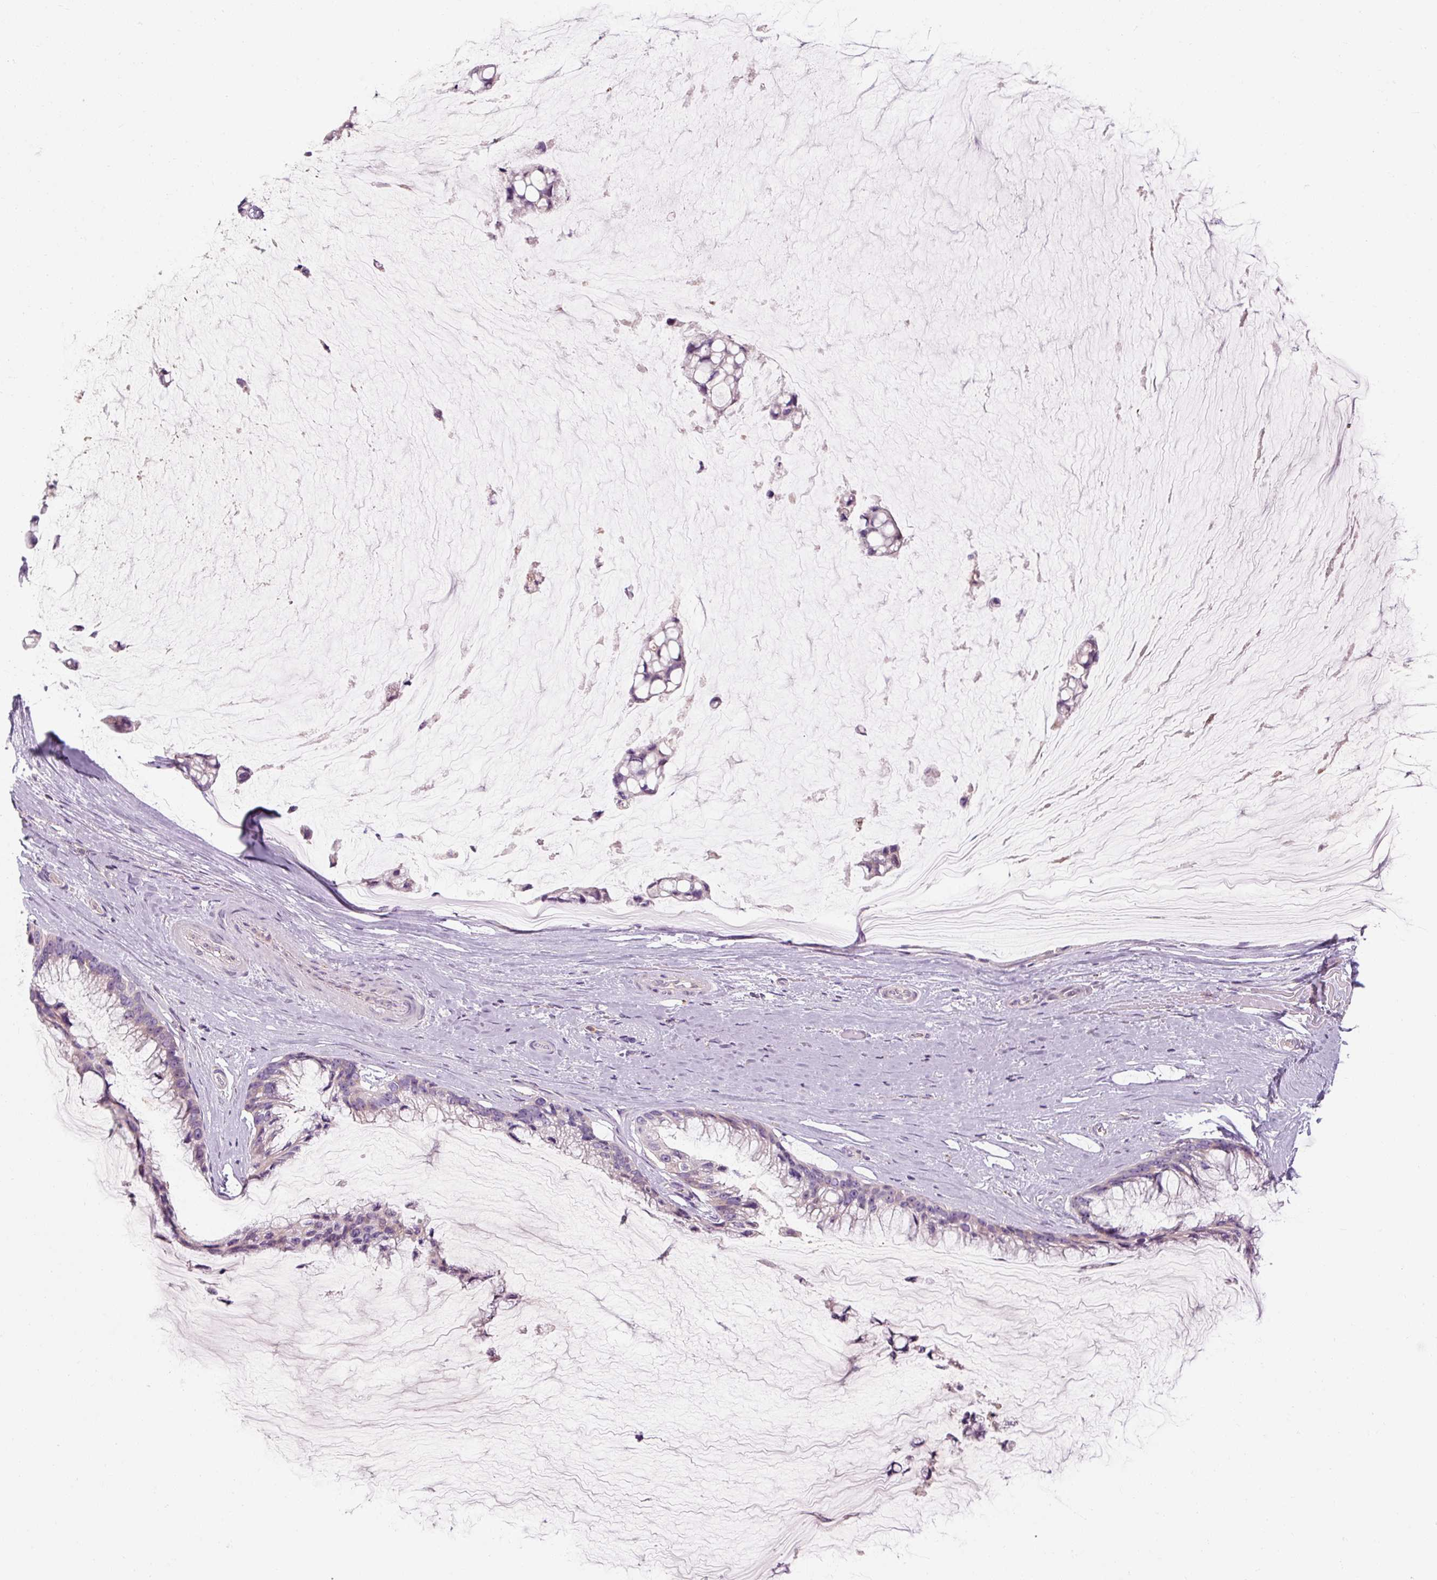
{"staining": {"intensity": "negative", "quantity": "none", "location": "none"}, "tissue": "ovarian cancer", "cell_type": "Tumor cells", "image_type": "cancer", "snomed": [{"axis": "morphology", "description": "Cystadenocarcinoma, mucinous, NOS"}, {"axis": "topography", "description": "Ovary"}], "caption": "An image of mucinous cystadenocarcinoma (ovarian) stained for a protein shows no brown staining in tumor cells.", "gene": "TIGD2", "patient": {"sex": "female", "age": 39}}